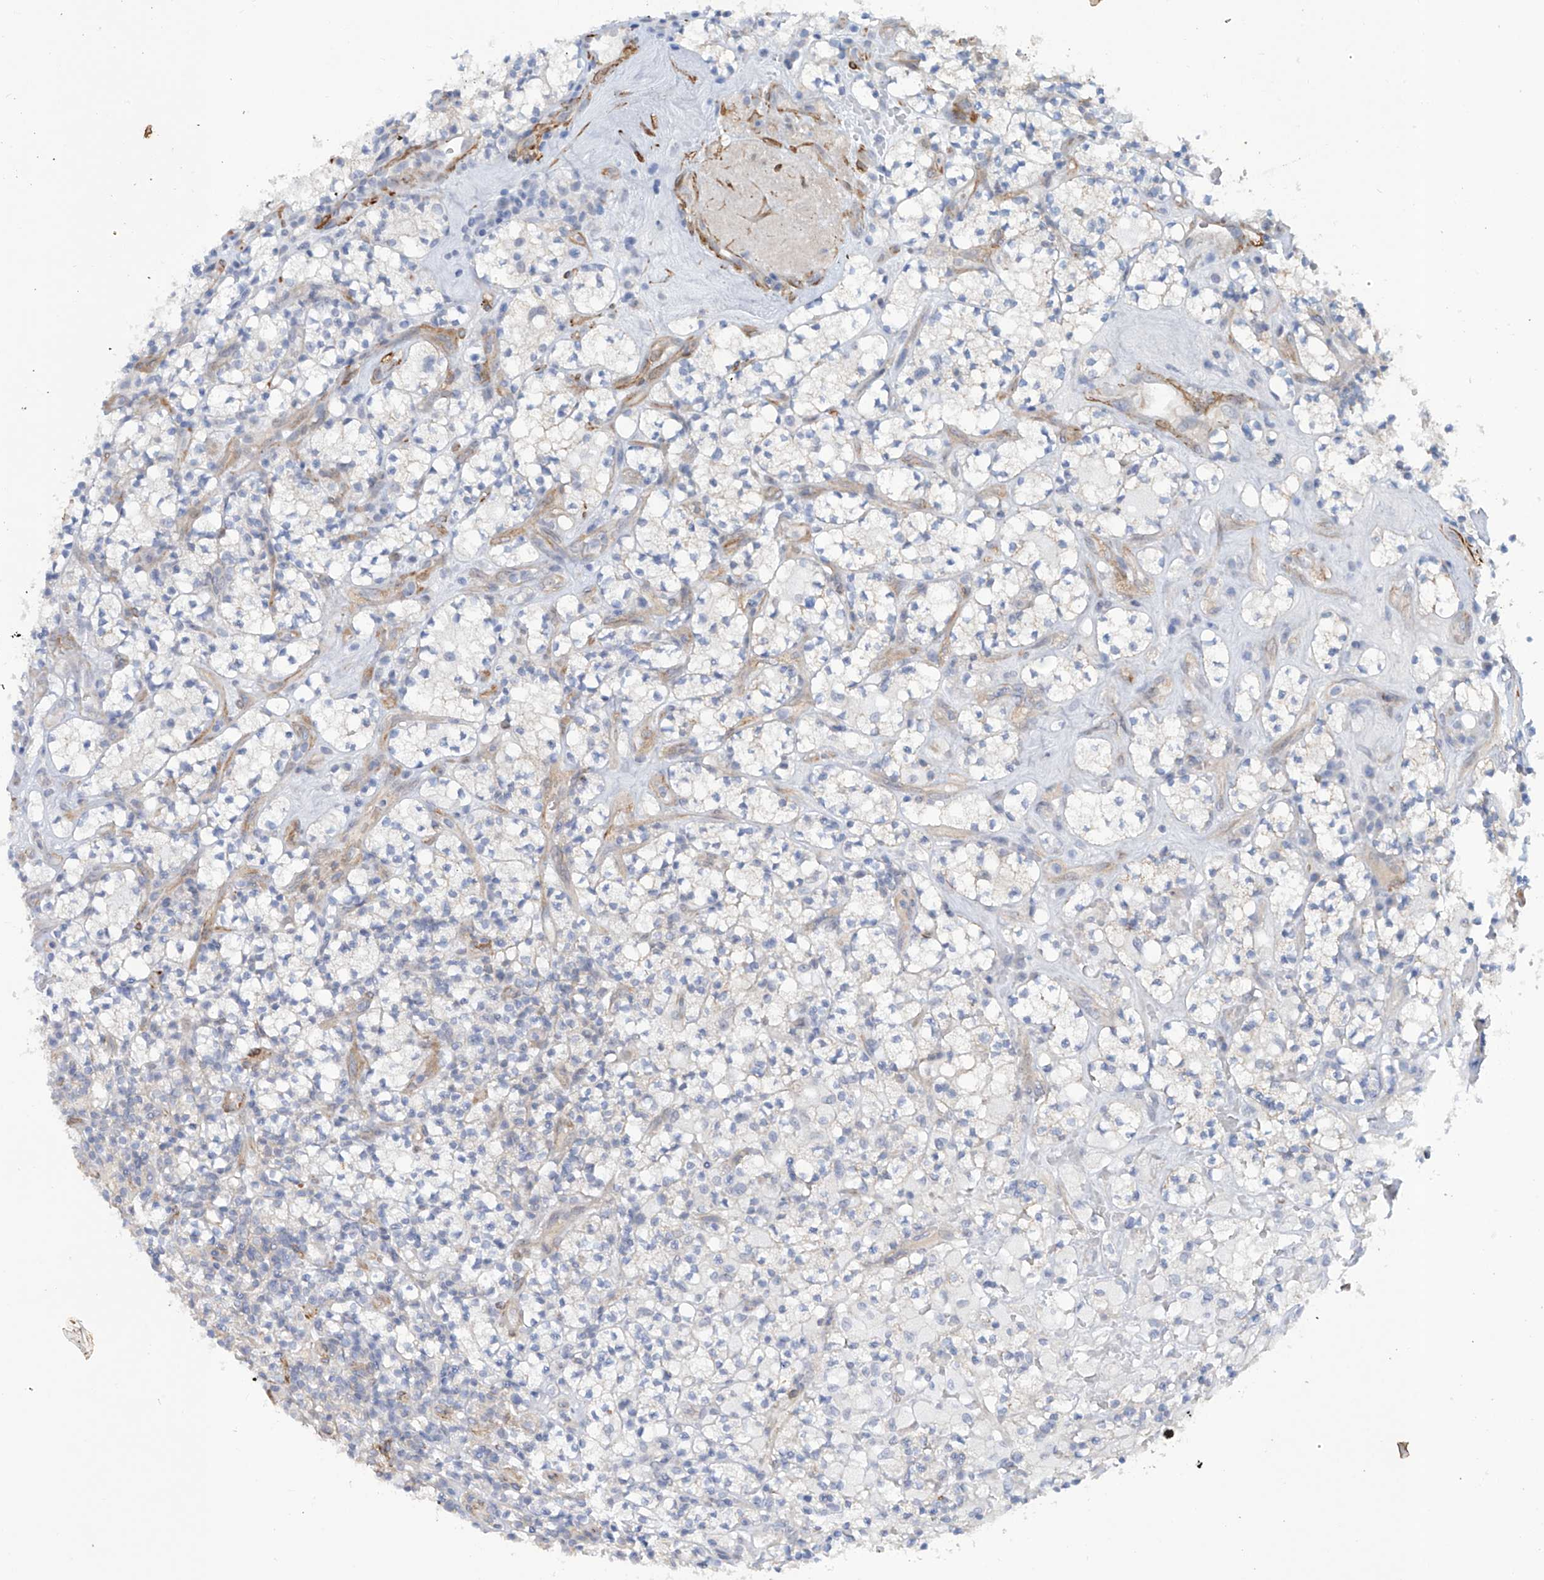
{"staining": {"intensity": "weak", "quantity": "<25%", "location": "cytoplasmic/membranous"}, "tissue": "renal cancer", "cell_type": "Tumor cells", "image_type": "cancer", "snomed": [{"axis": "morphology", "description": "Adenocarcinoma, NOS"}, {"axis": "topography", "description": "Kidney"}], "caption": "High magnification brightfield microscopy of adenocarcinoma (renal) stained with DAB (3,3'-diaminobenzidine) (brown) and counterstained with hematoxylin (blue): tumor cells show no significant expression.", "gene": "ZNF490", "patient": {"sex": "male", "age": 77}}